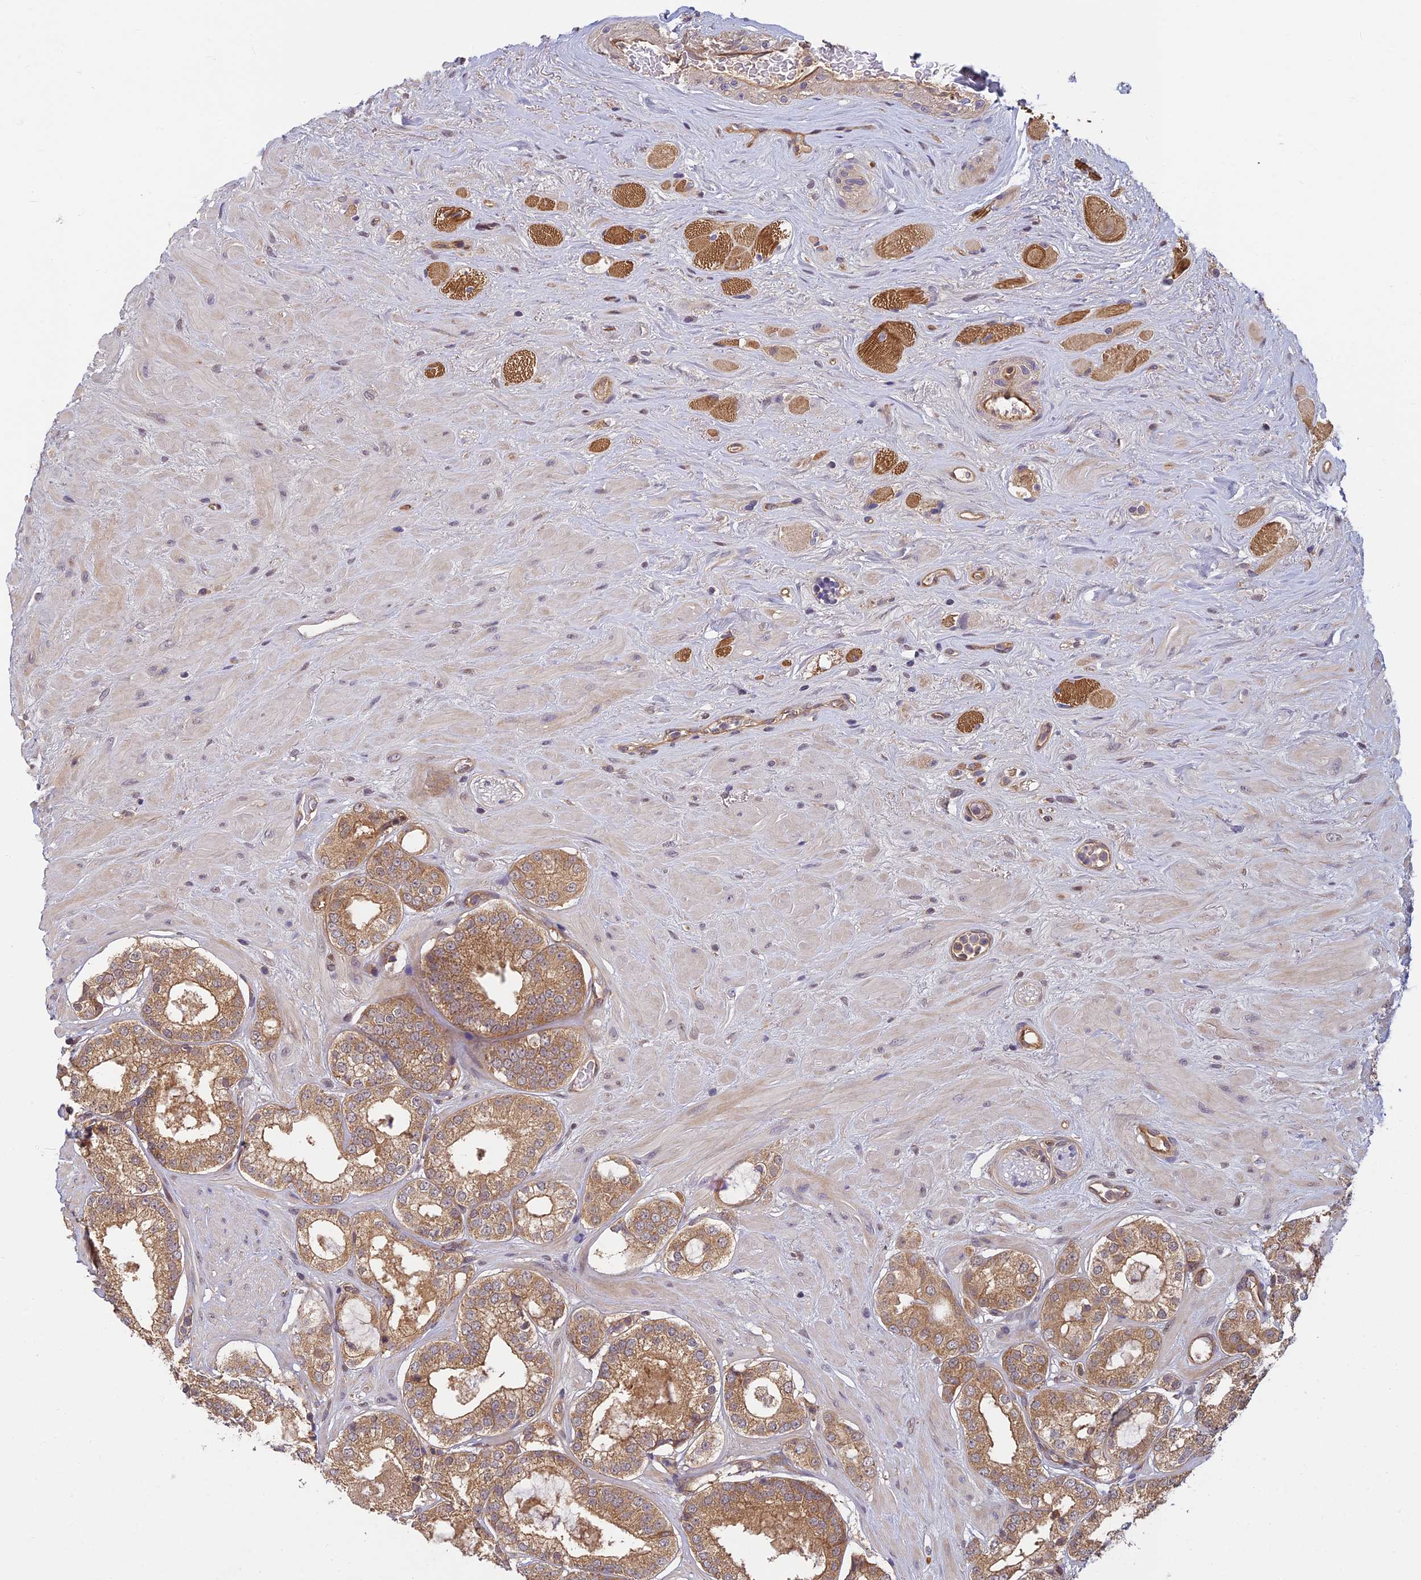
{"staining": {"intensity": "moderate", "quantity": ">75%", "location": "cytoplasmic/membranous"}, "tissue": "prostate cancer", "cell_type": "Tumor cells", "image_type": "cancer", "snomed": [{"axis": "morphology", "description": "Adenocarcinoma, High grade"}, {"axis": "topography", "description": "Prostate"}], "caption": "Immunohistochemical staining of prostate cancer (high-grade adenocarcinoma) demonstrates medium levels of moderate cytoplasmic/membranous staining in about >75% of tumor cells. (IHC, brightfield microscopy, high magnification).", "gene": "PIKFYVE", "patient": {"sex": "male", "age": 65}}